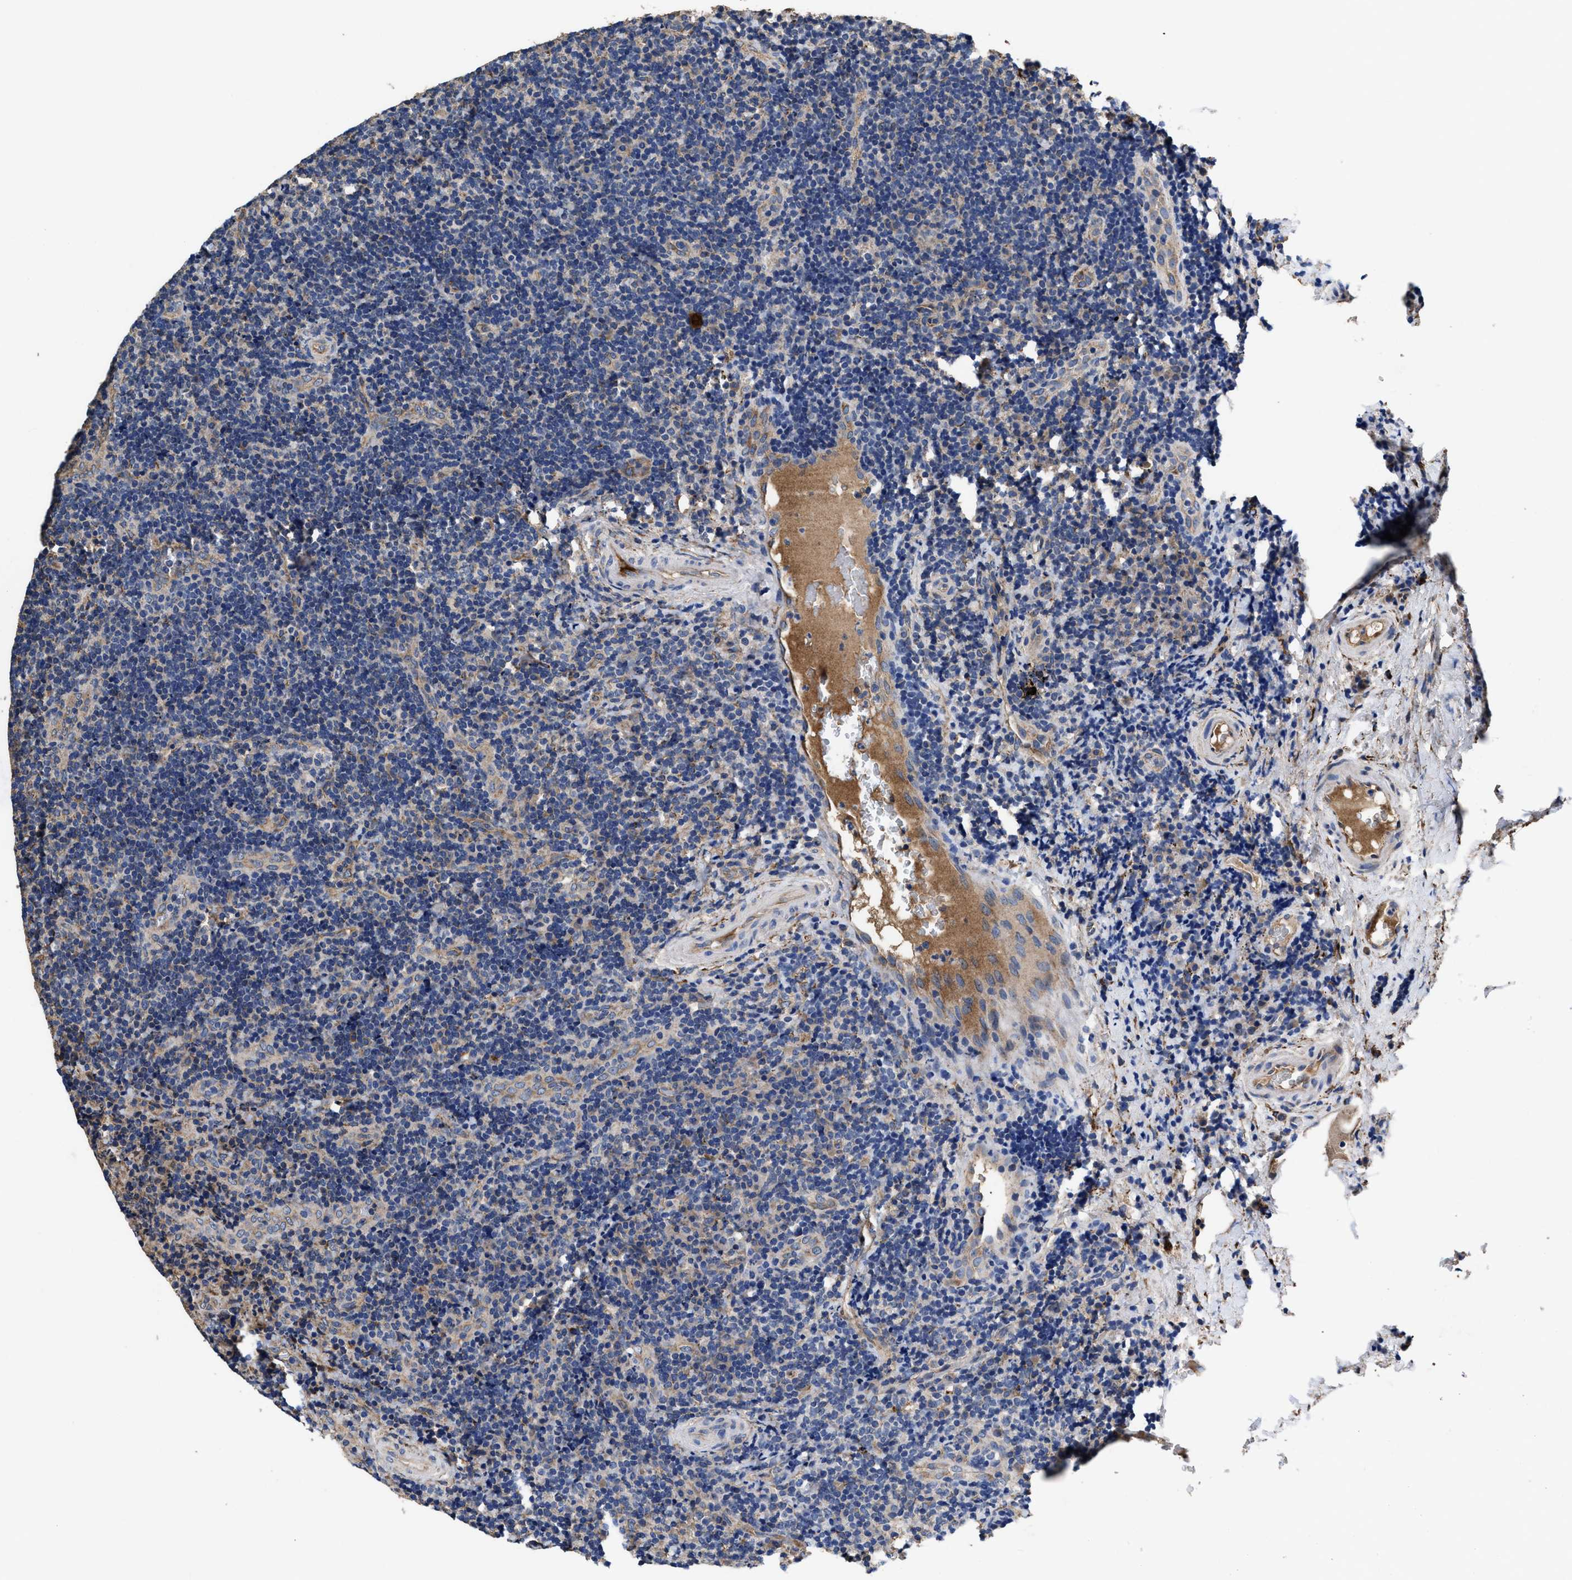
{"staining": {"intensity": "weak", "quantity": "<25%", "location": "cytoplasmic/membranous"}, "tissue": "lymphoma", "cell_type": "Tumor cells", "image_type": "cancer", "snomed": [{"axis": "morphology", "description": "Malignant lymphoma, non-Hodgkin's type, High grade"}, {"axis": "topography", "description": "Tonsil"}], "caption": "Tumor cells show no significant protein staining in lymphoma.", "gene": "IDNK", "patient": {"sex": "female", "age": 36}}